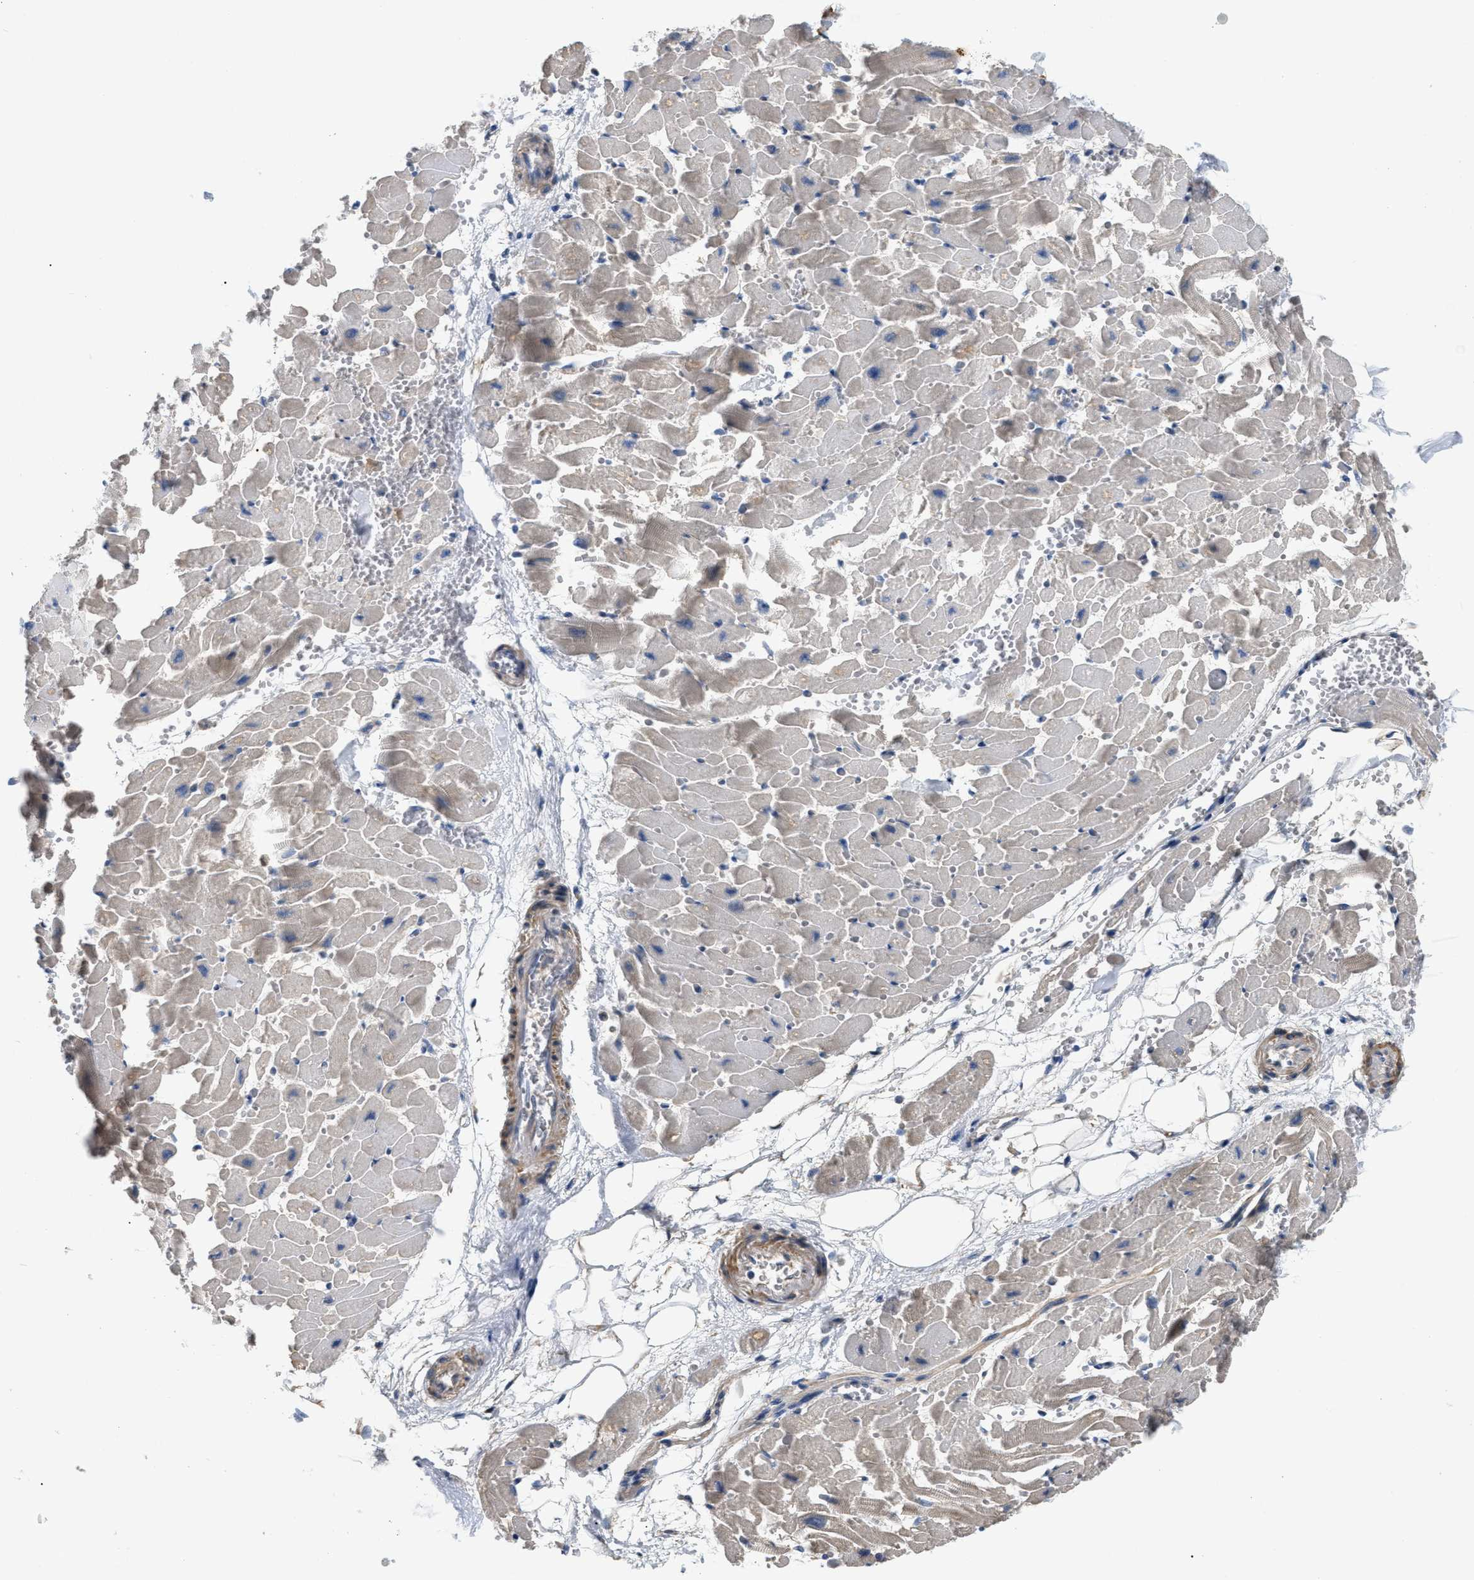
{"staining": {"intensity": "weak", "quantity": "<25%", "location": "cytoplasmic/membranous"}, "tissue": "heart muscle", "cell_type": "Cardiomyocytes", "image_type": "normal", "snomed": [{"axis": "morphology", "description": "Normal tissue, NOS"}, {"axis": "topography", "description": "Heart"}], "caption": "IHC of benign heart muscle shows no staining in cardiomyocytes.", "gene": "DHX58", "patient": {"sex": "female", "age": 19}}